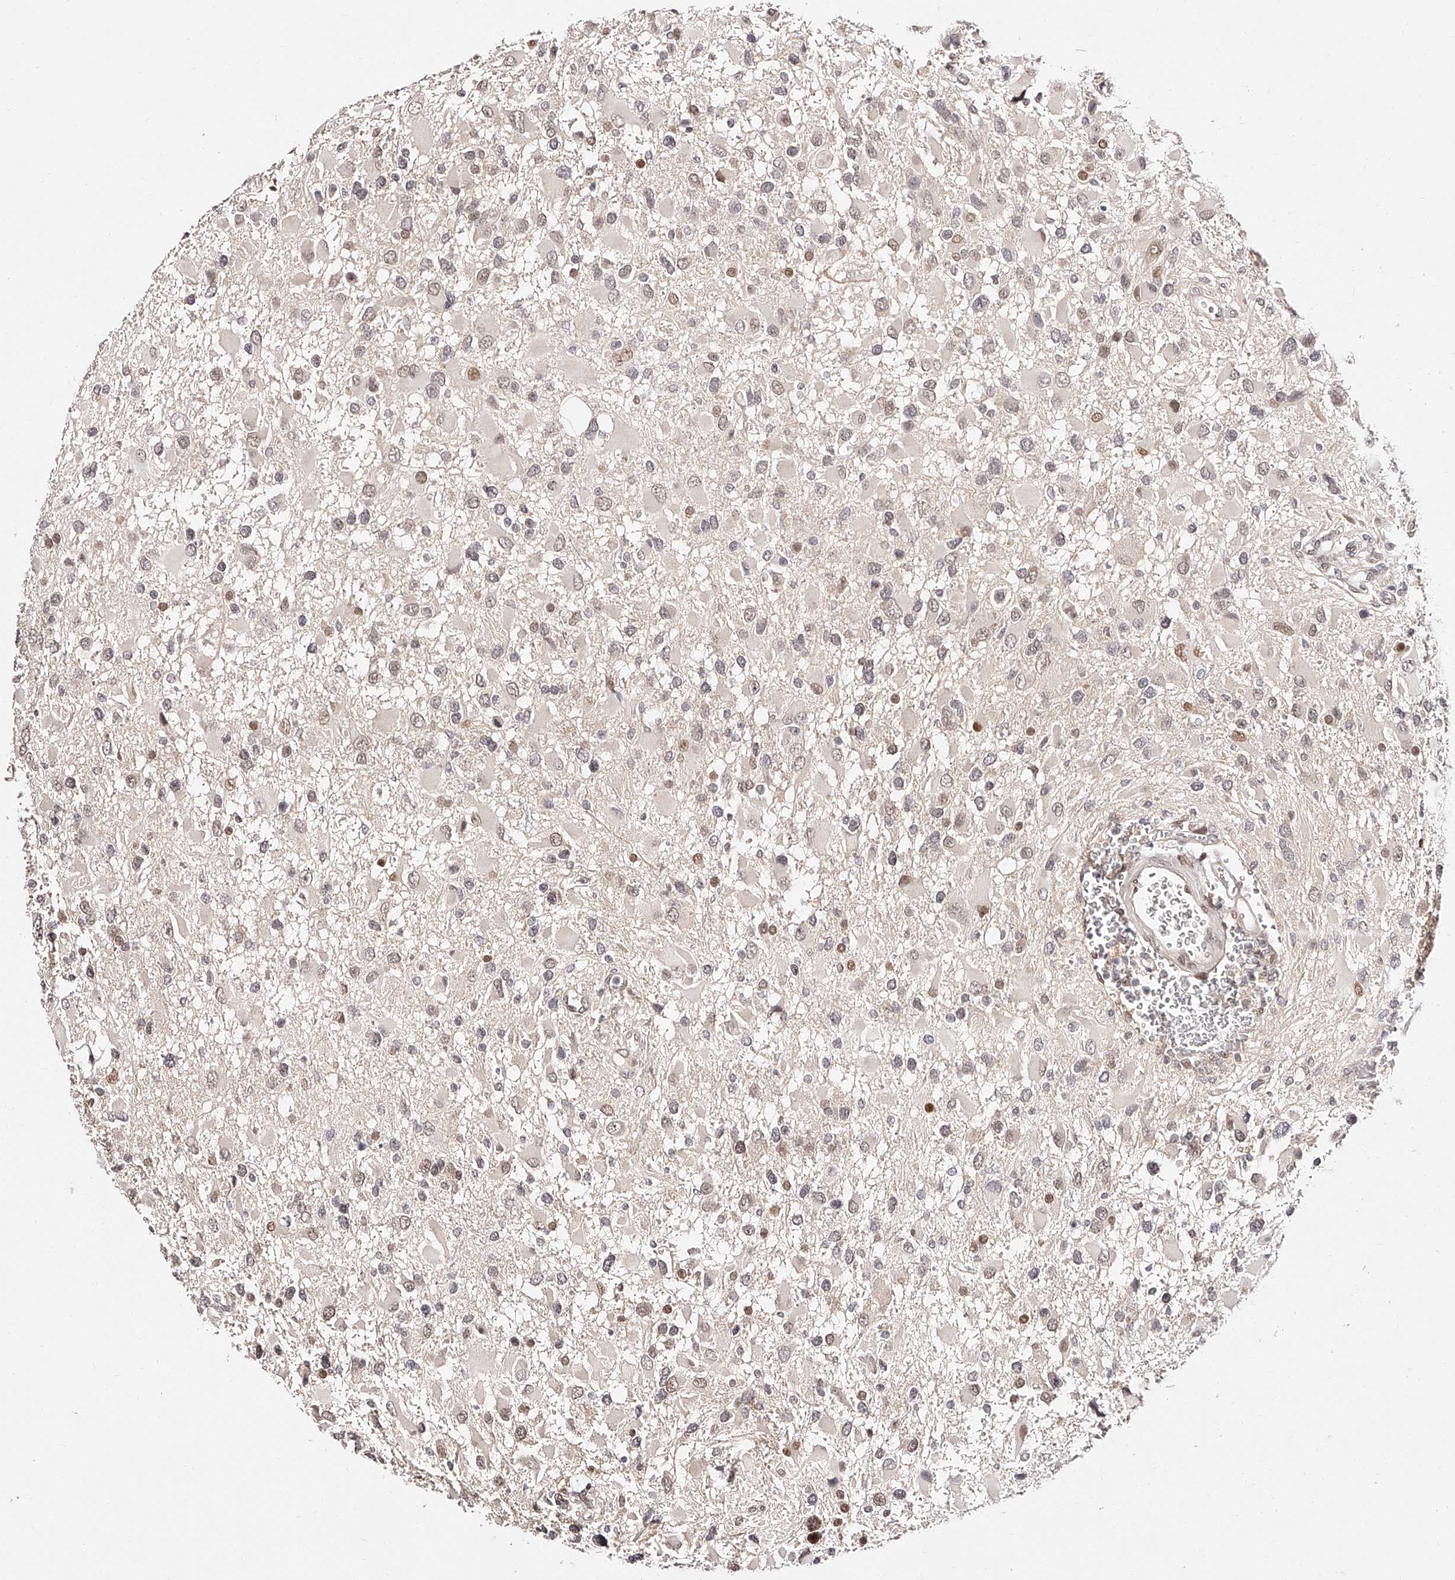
{"staining": {"intensity": "moderate", "quantity": "<25%", "location": "nuclear"}, "tissue": "glioma", "cell_type": "Tumor cells", "image_type": "cancer", "snomed": [{"axis": "morphology", "description": "Glioma, malignant, High grade"}, {"axis": "topography", "description": "Brain"}], "caption": "Immunohistochemistry (IHC) staining of high-grade glioma (malignant), which exhibits low levels of moderate nuclear staining in about <25% of tumor cells indicating moderate nuclear protein staining. The staining was performed using DAB (3,3'-diaminobenzidine) (brown) for protein detection and nuclei were counterstained in hematoxylin (blue).", "gene": "USF3", "patient": {"sex": "male", "age": 53}}